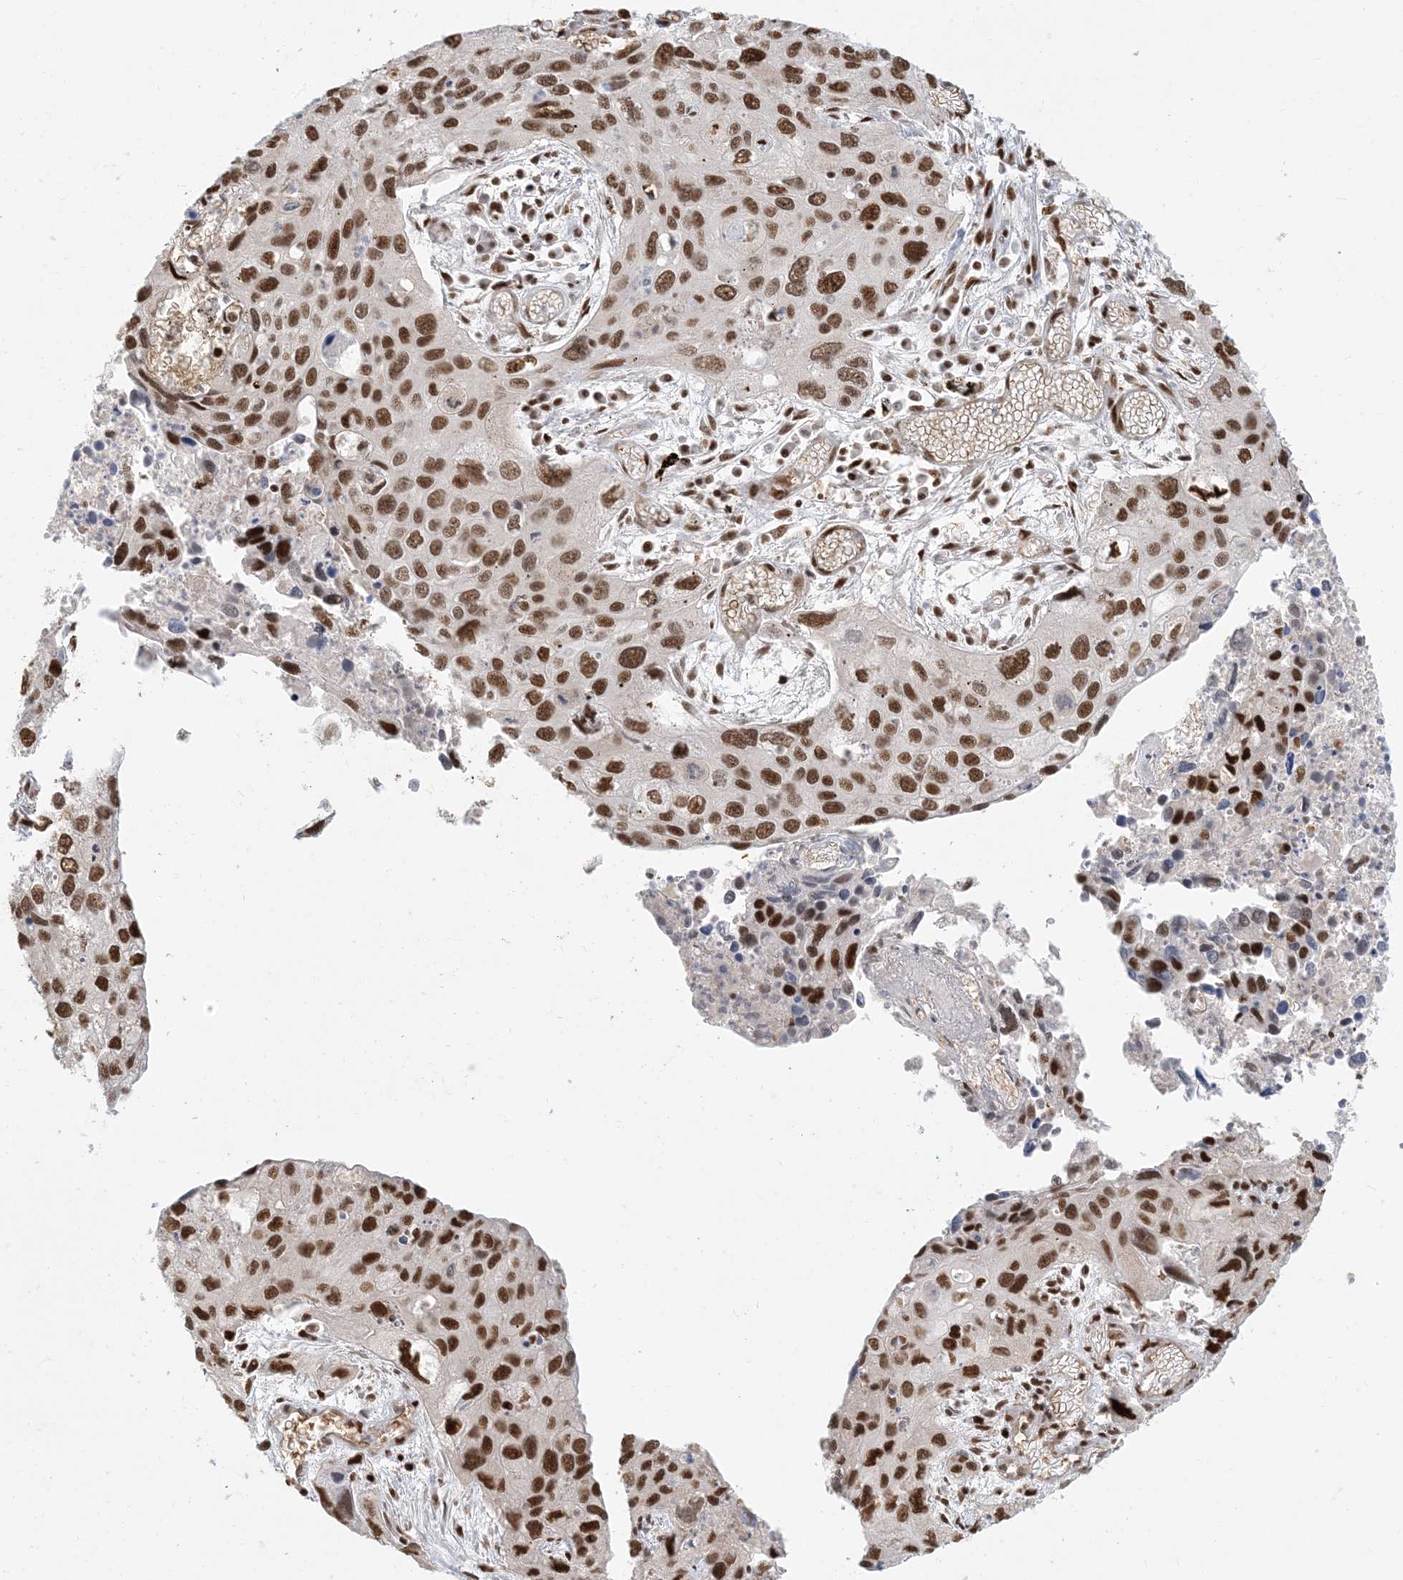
{"staining": {"intensity": "moderate", "quantity": ">75%", "location": "nuclear"}, "tissue": "cervical cancer", "cell_type": "Tumor cells", "image_type": "cancer", "snomed": [{"axis": "morphology", "description": "Squamous cell carcinoma, NOS"}, {"axis": "topography", "description": "Cervix"}], "caption": "Immunohistochemical staining of cervical cancer (squamous cell carcinoma) shows medium levels of moderate nuclear protein expression in approximately >75% of tumor cells.", "gene": "CKS2", "patient": {"sex": "female", "age": 55}}